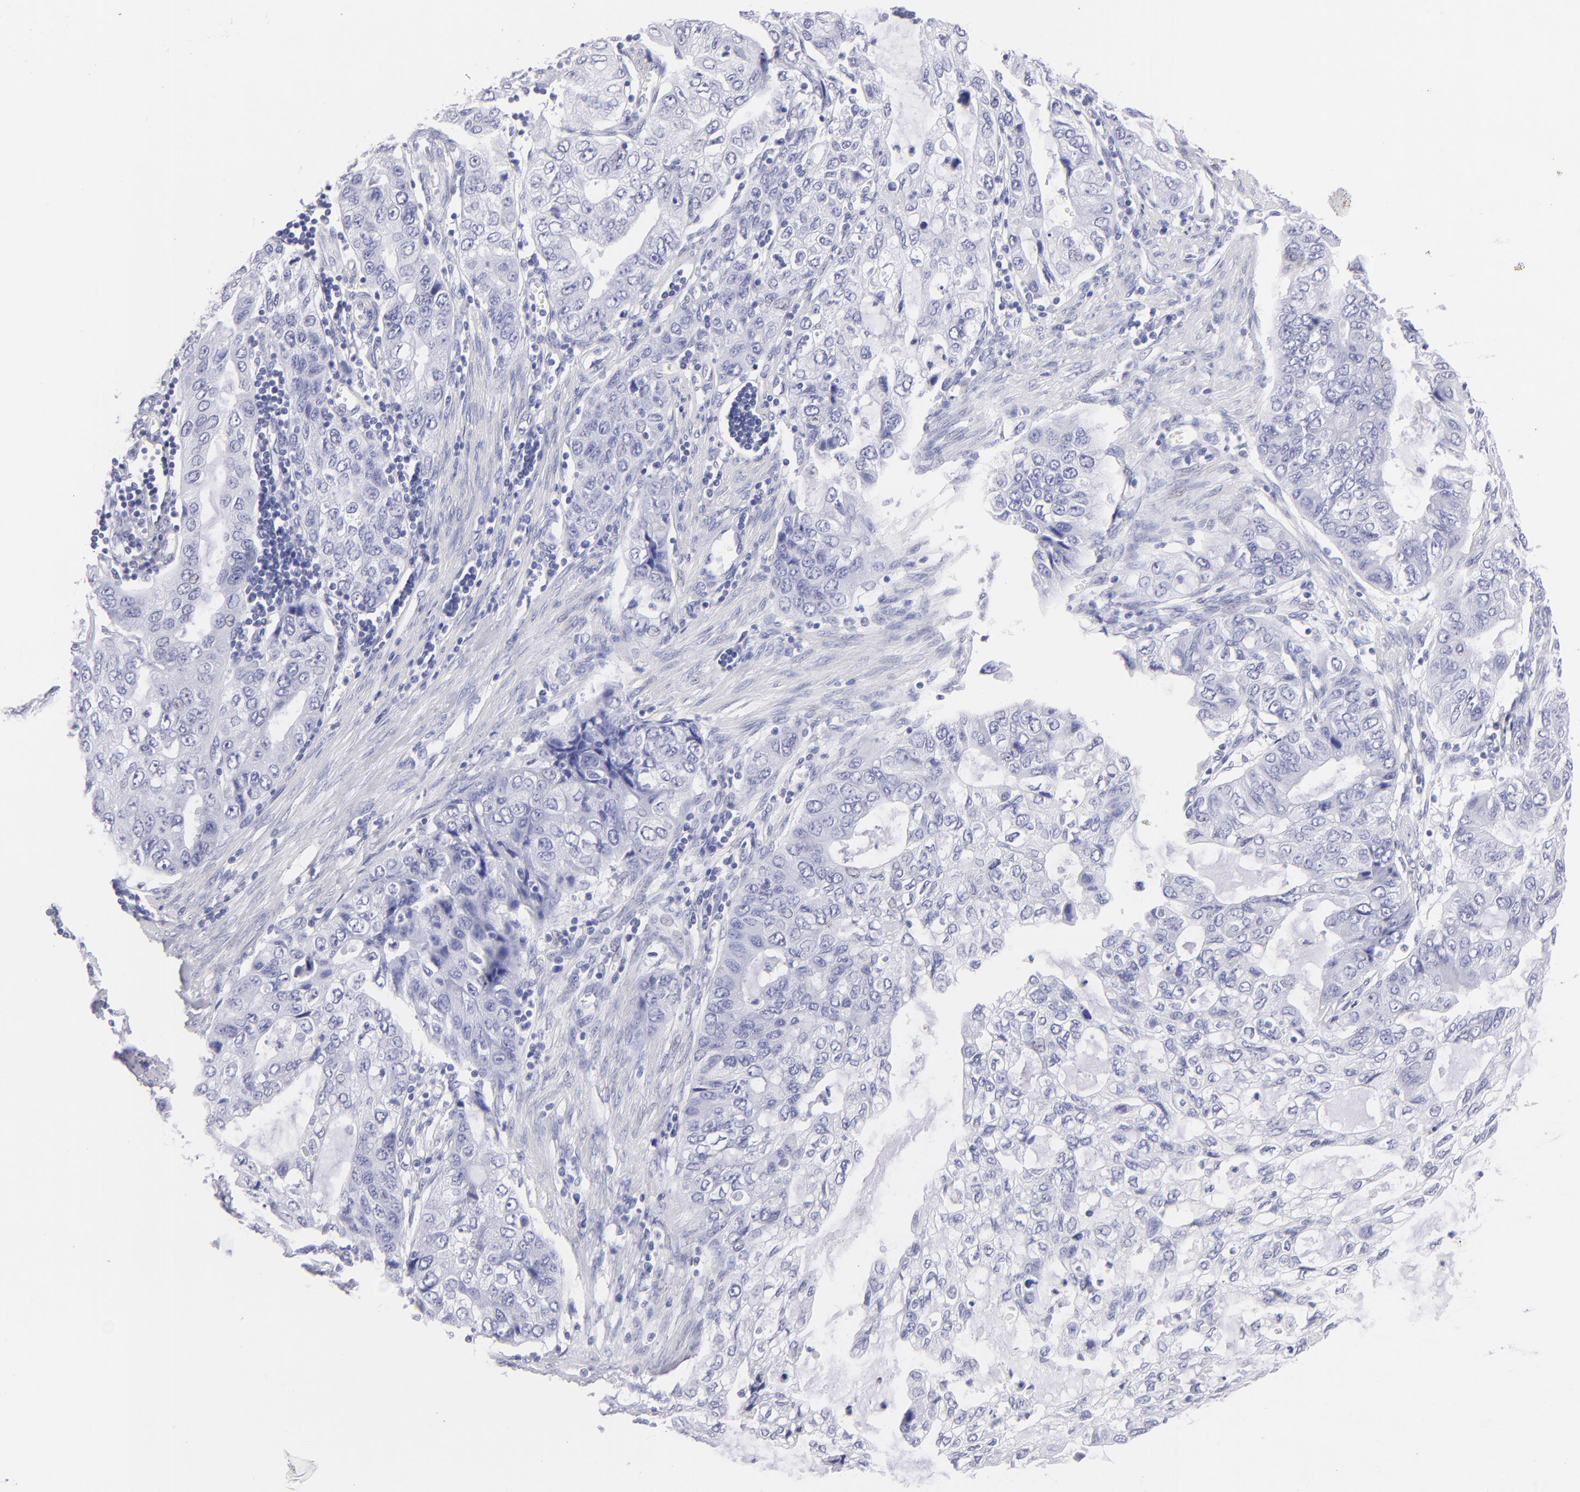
{"staining": {"intensity": "negative", "quantity": "none", "location": "none"}, "tissue": "stomach cancer", "cell_type": "Tumor cells", "image_type": "cancer", "snomed": [{"axis": "morphology", "description": "Adenocarcinoma, NOS"}, {"axis": "topography", "description": "Stomach, upper"}], "caption": "Tumor cells are negative for brown protein staining in stomach cancer. The staining was performed using DAB (3,3'-diaminobenzidine) to visualize the protein expression in brown, while the nuclei were stained in blue with hematoxylin (Magnification: 20x).", "gene": "PRPH", "patient": {"sex": "female", "age": 52}}